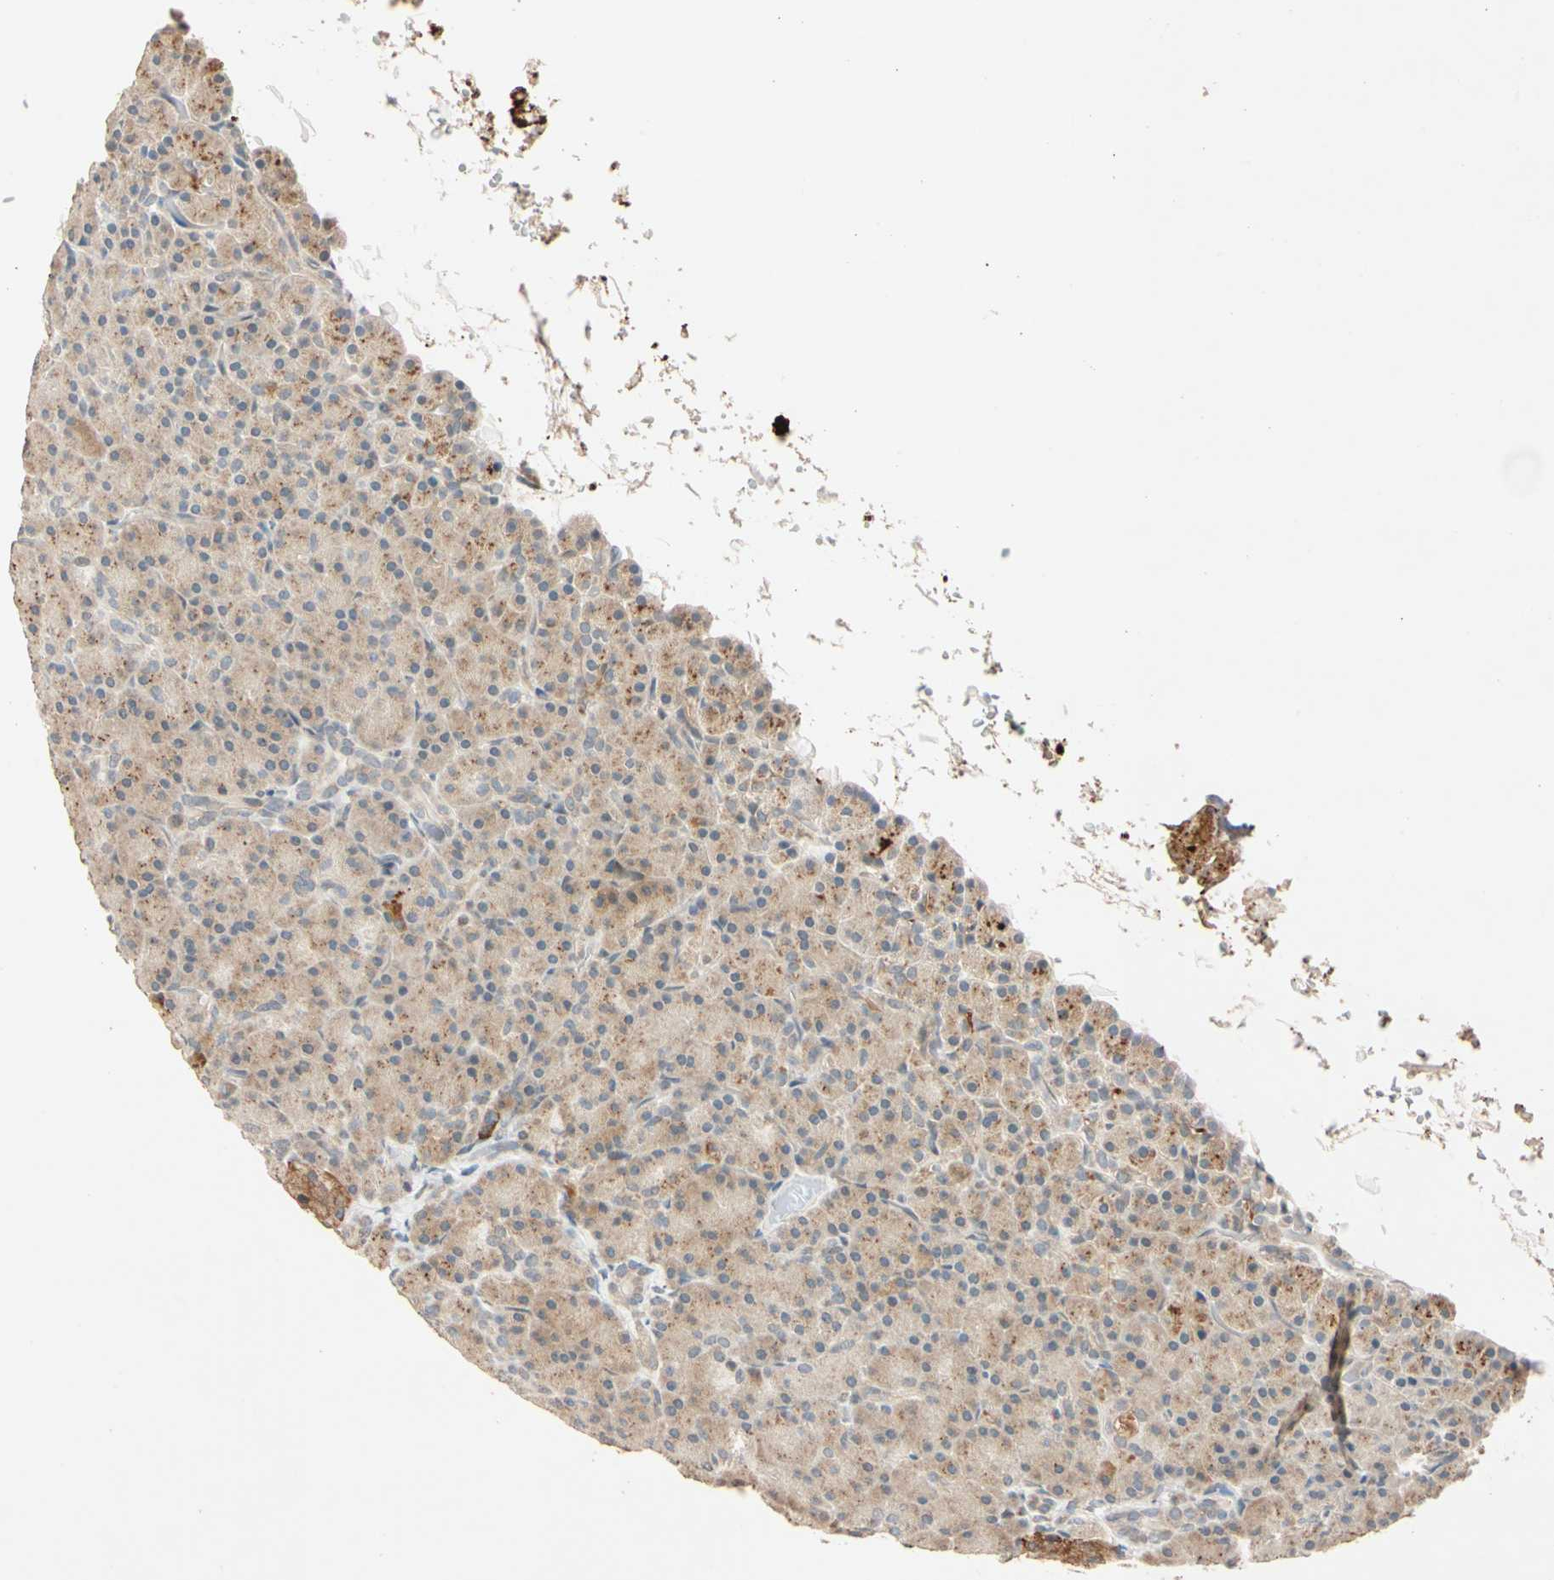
{"staining": {"intensity": "weak", "quantity": ">75%", "location": "cytoplasmic/membranous"}, "tissue": "pancreas", "cell_type": "Exocrine glandular cells", "image_type": "normal", "snomed": [{"axis": "morphology", "description": "Normal tissue, NOS"}, {"axis": "topography", "description": "Pancreas"}], "caption": "Weak cytoplasmic/membranous positivity is identified in about >75% of exocrine glandular cells in benign pancreas.", "gene": "ACSL5", "patient": {"sex": "female", "age": 43}}